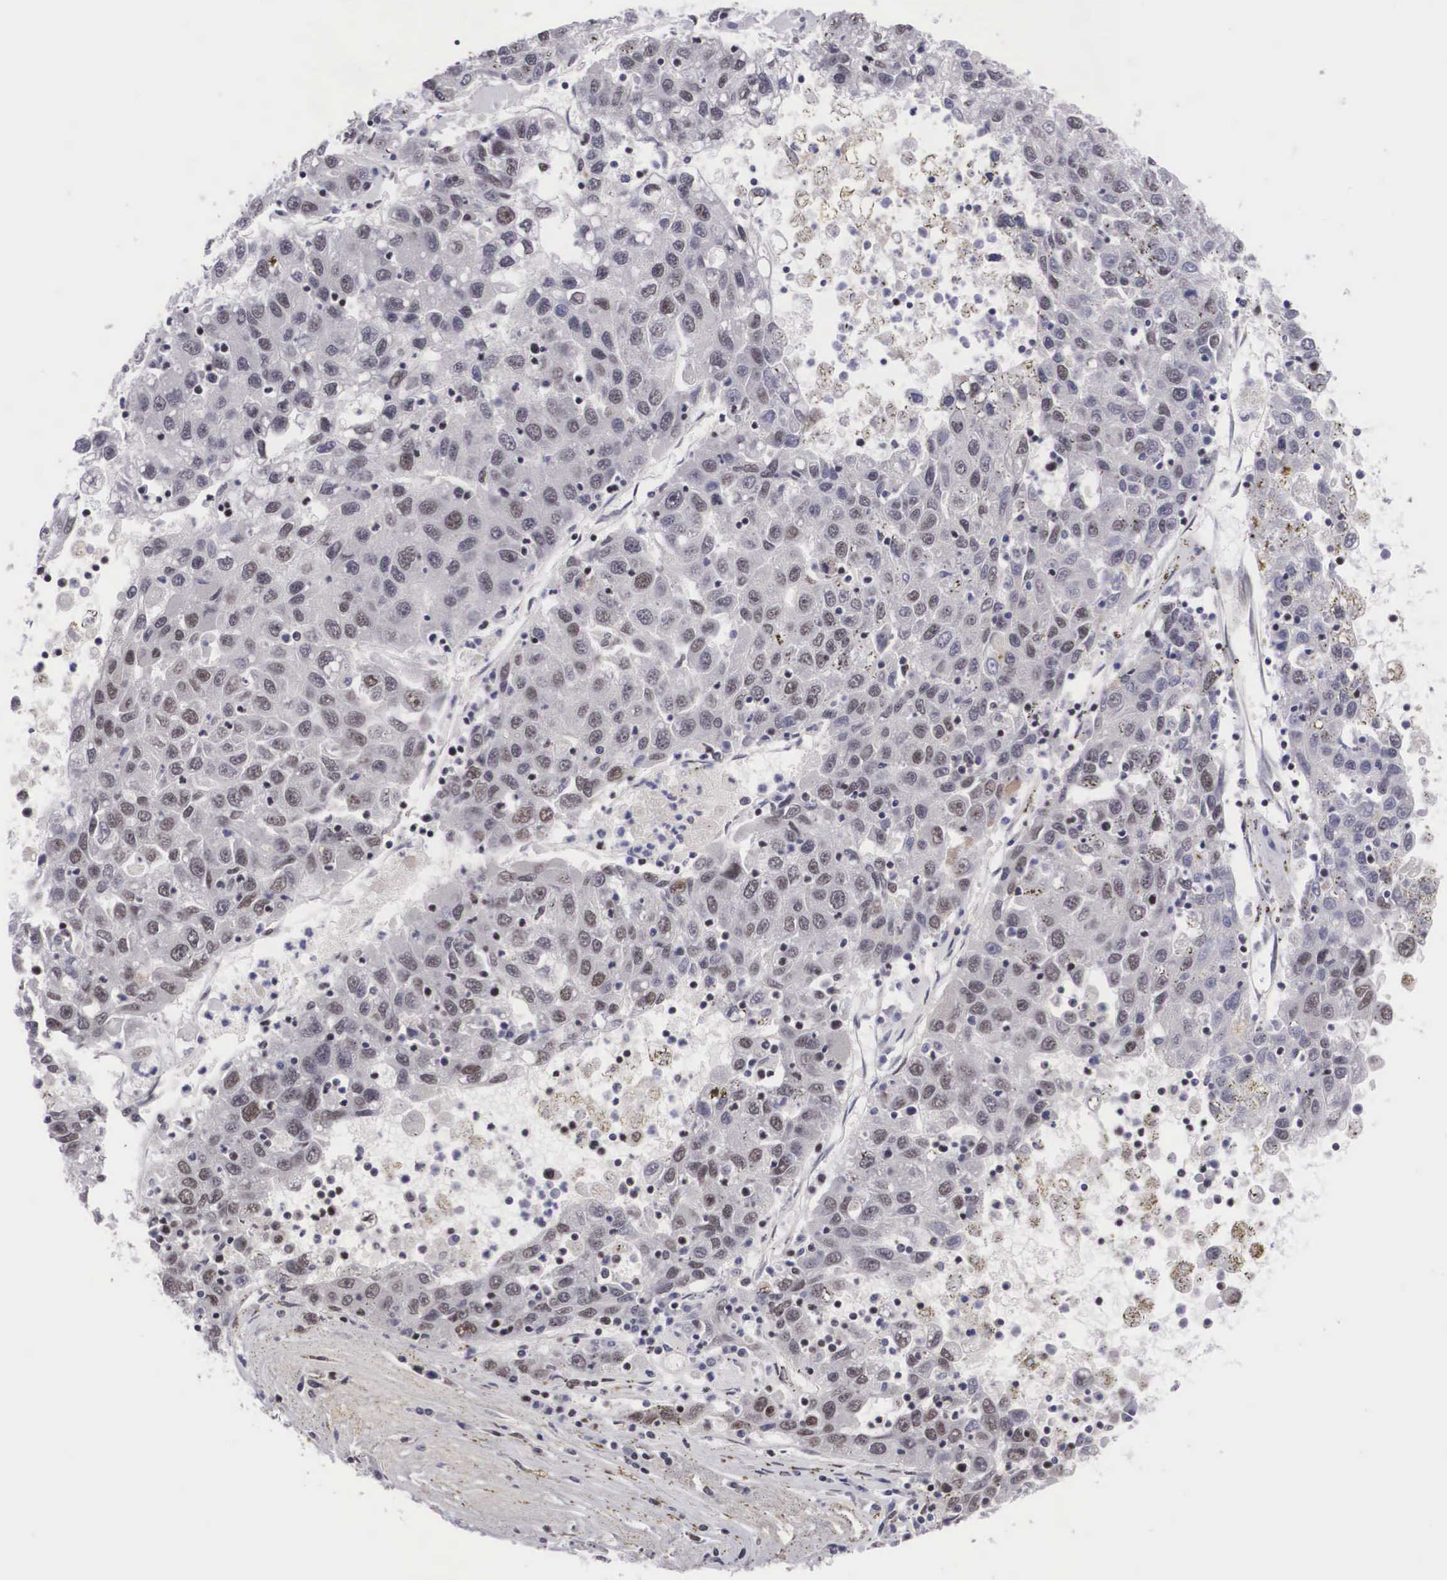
{"staining": {"intensity": "negative", "quantity": "none", "location": "none"}, "tissue": "liver cancer", "cell_type": "Tumor cells", "image_type": "cancer", "snomed": [{"axis": "morphology", "description": "Carcinoma, Hepatocellular, NOS"}, {"axis": "topography", "description": "Liver"}], "caption": "Tumor cells are negative for brown protein staining in liver cancer.", "gene": "MORC2", "patient": {"sex": "male", "age": 49}}